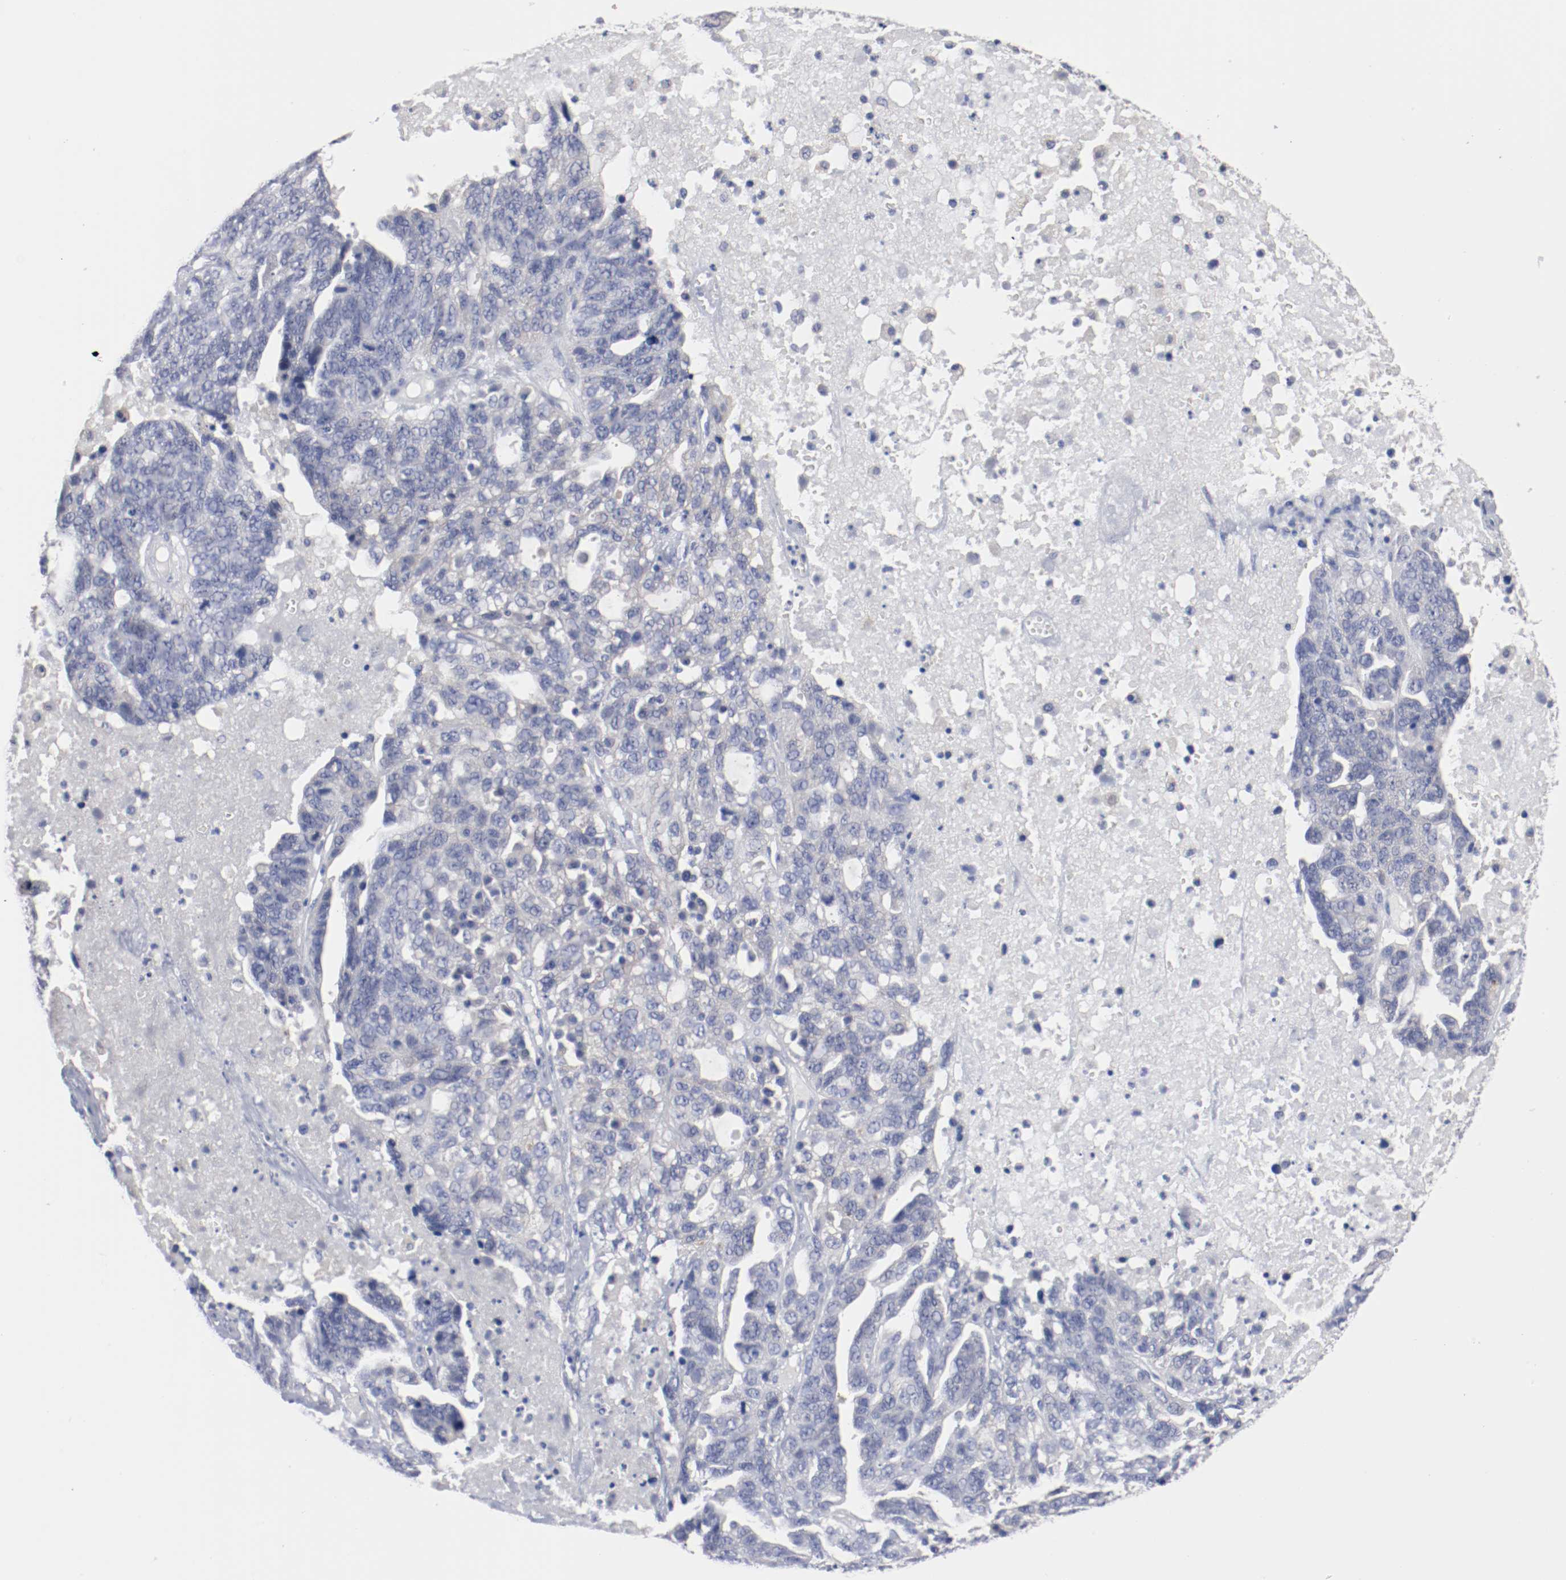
{"staining": {"intensity": "negative", "quantity": "none", "location": "none"}, "tissue": "ovarian cancer", "cell_type": "Tumor cells", "image_type": "cancer", "snomed": [{"axis": "morphology", "description": "Cystadenocarcinoma, serous, NOS"}, {"axis": "topography", "description": "Ovary"}], "caption": "Image shows no protein expression in tumor cells of serous cystadenocarcinoma (ovarian) tissue.", "gene": "FGFBP1", "patient": {"sex": "female", "age": 71}}